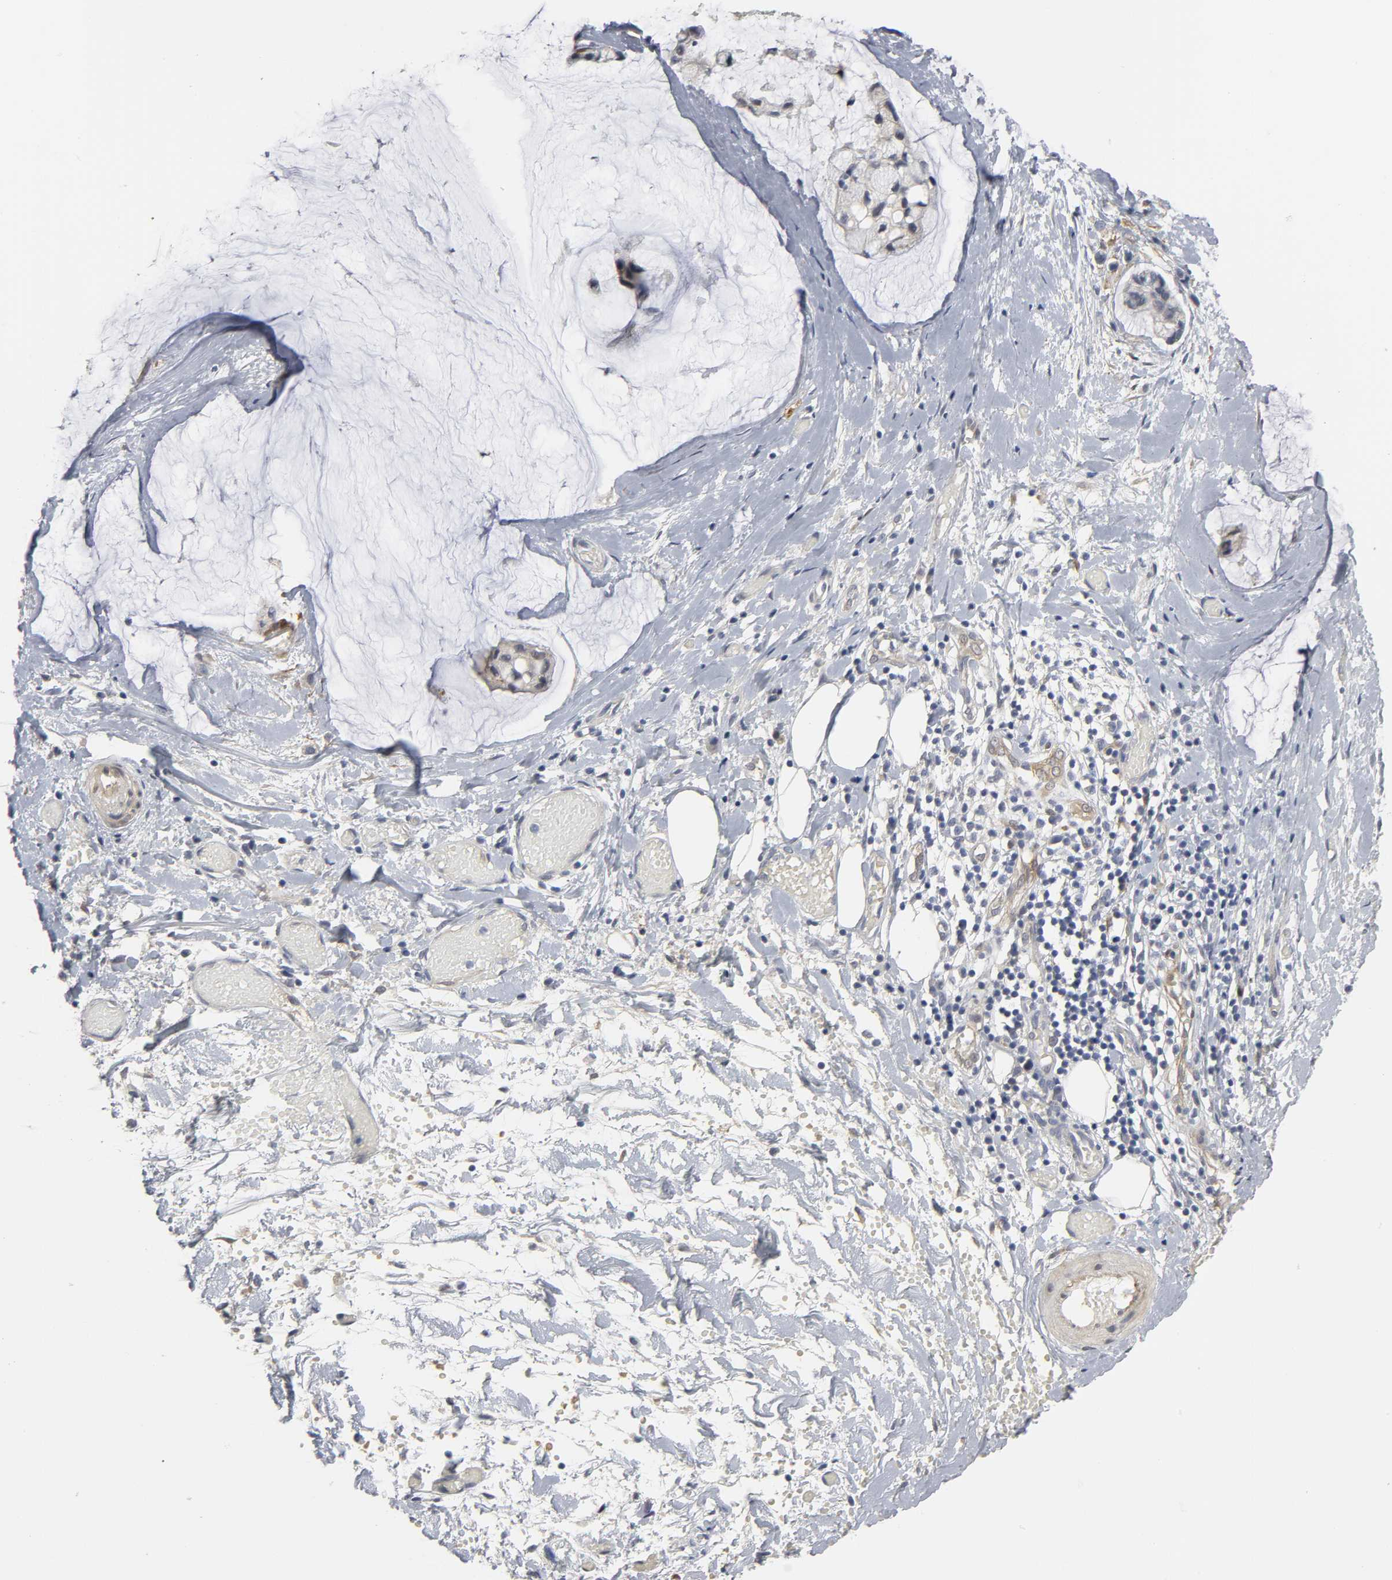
{"staining": {"intensity": "negative", "quantity": "none", "location": "none"}, "tissue": "ovarian cancer", "cell_type": "Tumor cells", "image_type": "cancer", "snomed": [{"axis": "morphology", "description": "Cystadenocarcinoma, mucinous, NOS"}, {"axis": "topography", "description": "Ovary"}], "caption": "A micrograph of human ovarian mucinous cystadenocarcinoma is negative for staining in tumor cells. Brightfield microscopy of IHC stained with DAB (3,3'-diaminobenzidine) (brown) and hematoxylin (blue), captured at high magnification.", "gene": "PDLIM3", "patient": {"sex": "female", "age": 39}}